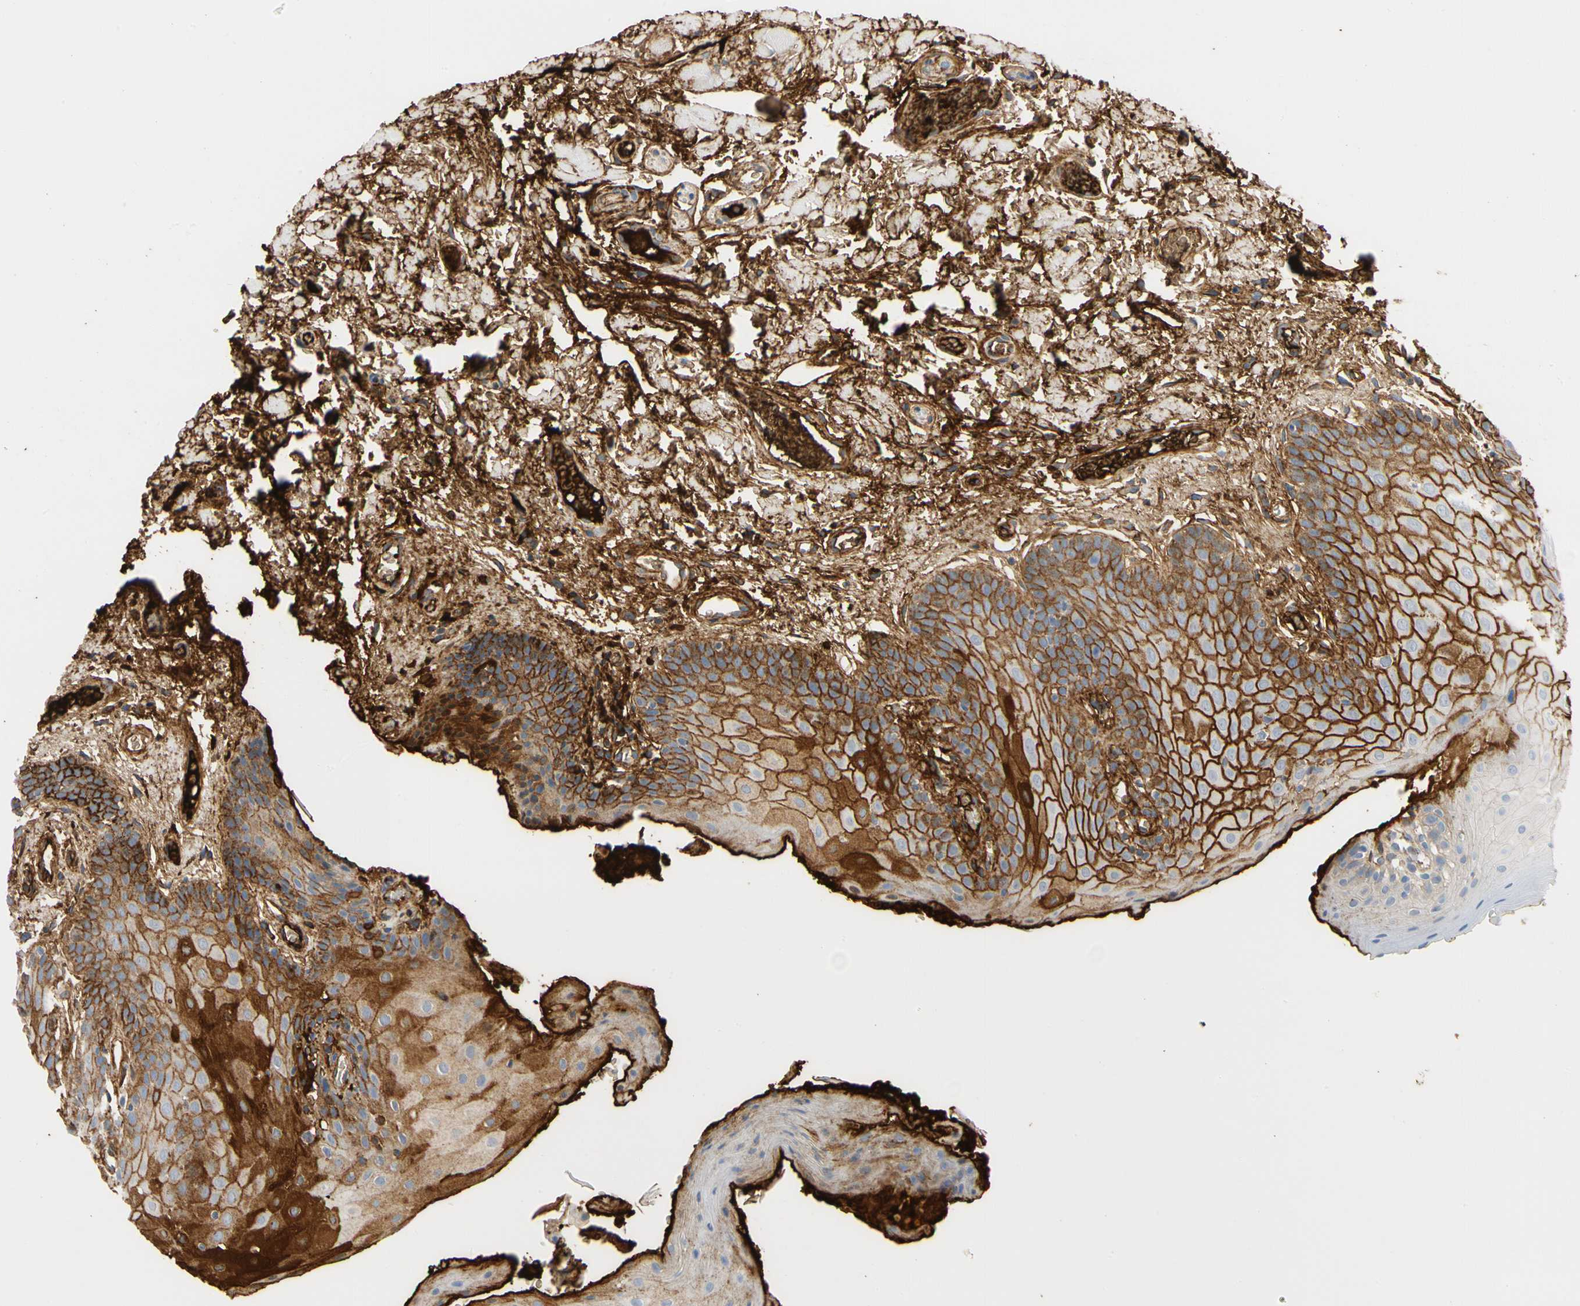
{"staining": {"intensity": "moderate", "quantity": "25%-75%", "location": "cytoplasmic/membranous"}, "tissue": "oral mucosa", "cell_type": "Squamous epithelial cells", "image_type": "normal", "snomed": [{"axis": "morphology", "description": "Normal tissue, NOS"}, {"axis": "topography", "description": "Oral tissue"}], "caption": "An IHC image of benign tissue is shown. Protein staining in brown labels moderate cytoplasmic/membranous positivity in oral mucosa within squamous epithelial cells. The staining is performed using DAB (3,3'-diaminobenzidine) brown chromogen to label protein expression. The nuclei are counter-stained blue using hematoxylin.", "gene": "FGB", "patient": {"sex": "male", "age": 54}}